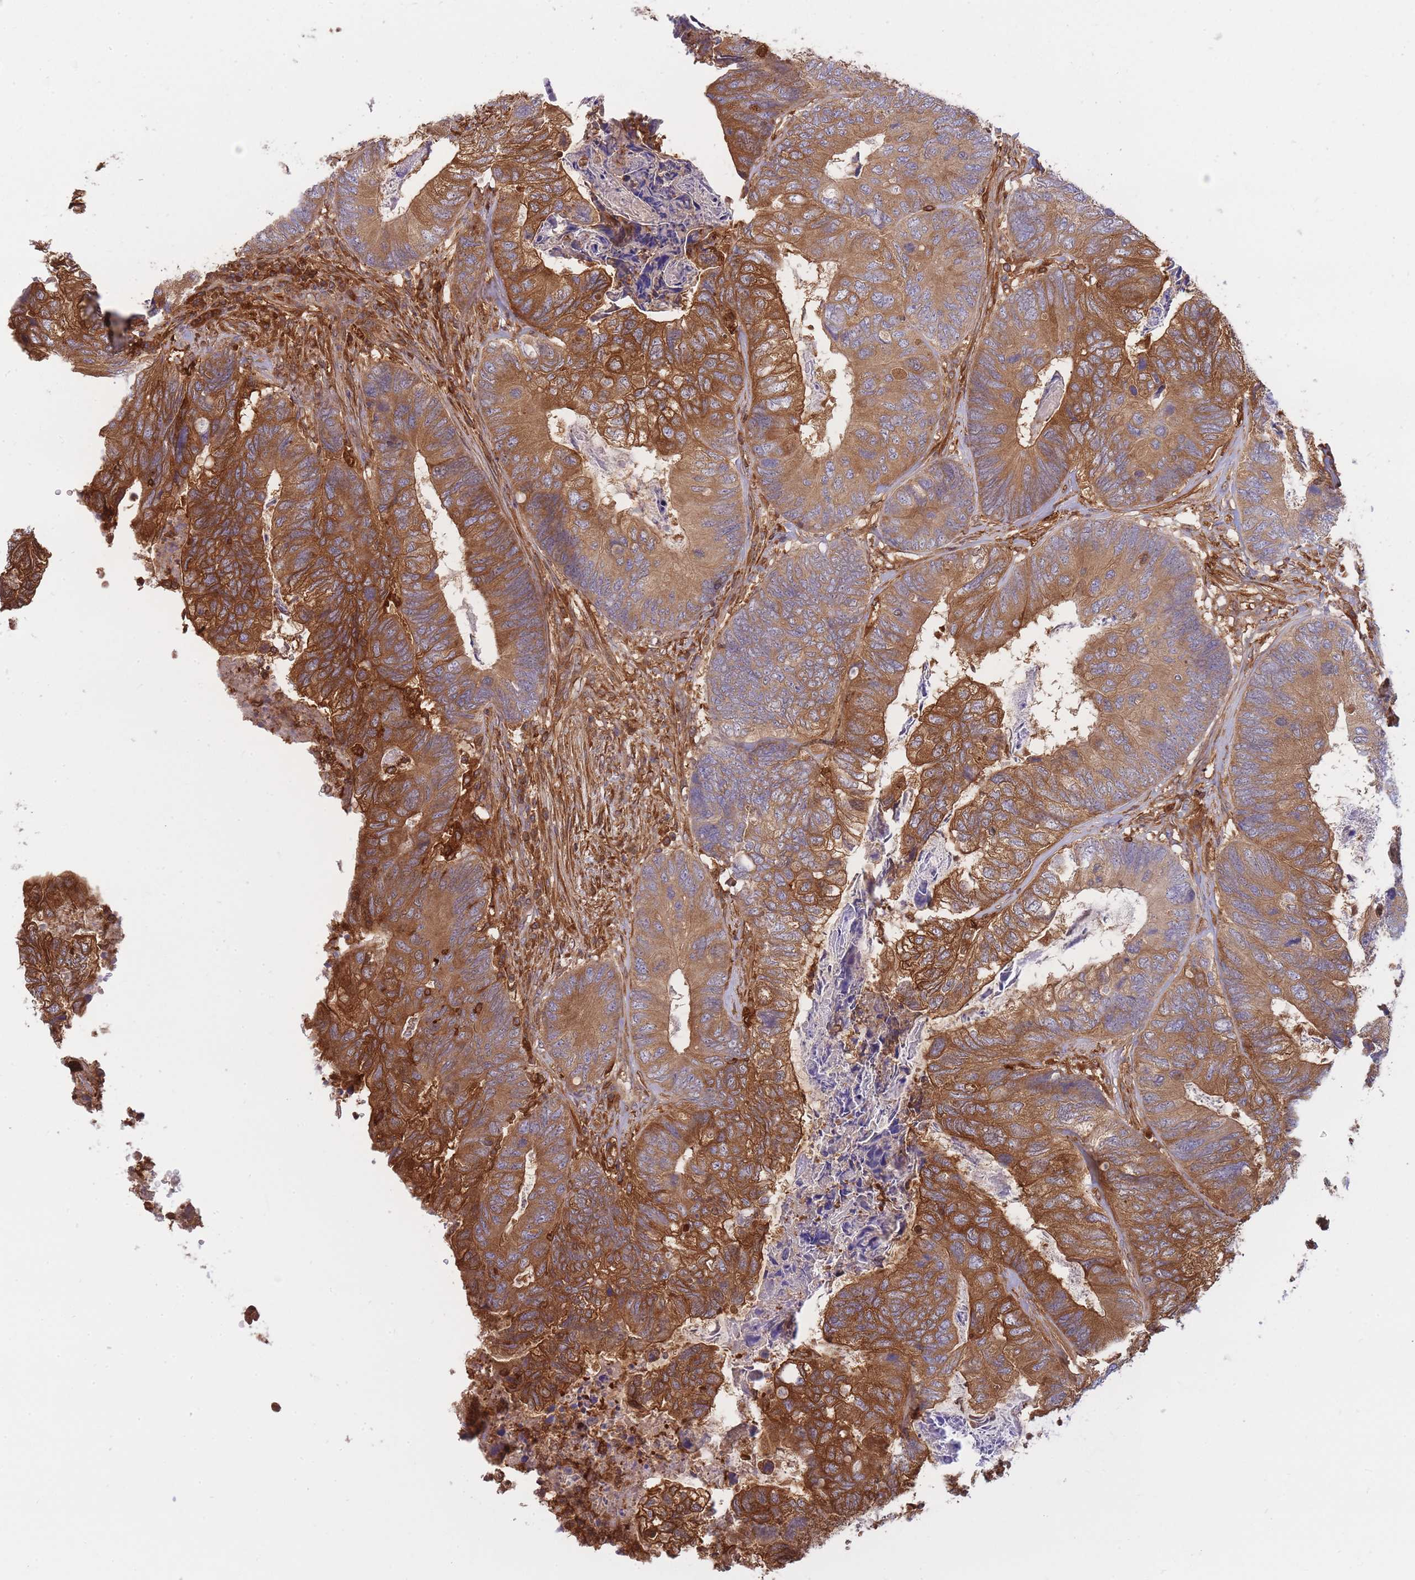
{"staining": {"intensity": "strong", "quantity": ">75%", "location": "cytoplasmic/membranous"}, "tissue": "colorectal cancer", "cell_type": "Tumor cells", "image_type": "cancer", "snomed": [{"axis": "morphology", "description": "Adenocarcinoma, NOS"}, {"axis": "topography", "description": "Colon"}], "caption": "Colorectal cancer (adenocarcinoma) was stained to show a protein in brown. There is high levels of strong cytoplasmic/membranous staining in approximately >75% of tumor cells. (Brightfield microscopy of DAB IHC at high magnification).", "gene": "SLC4A9", "patient": {"sex": "female", "age": 67}}